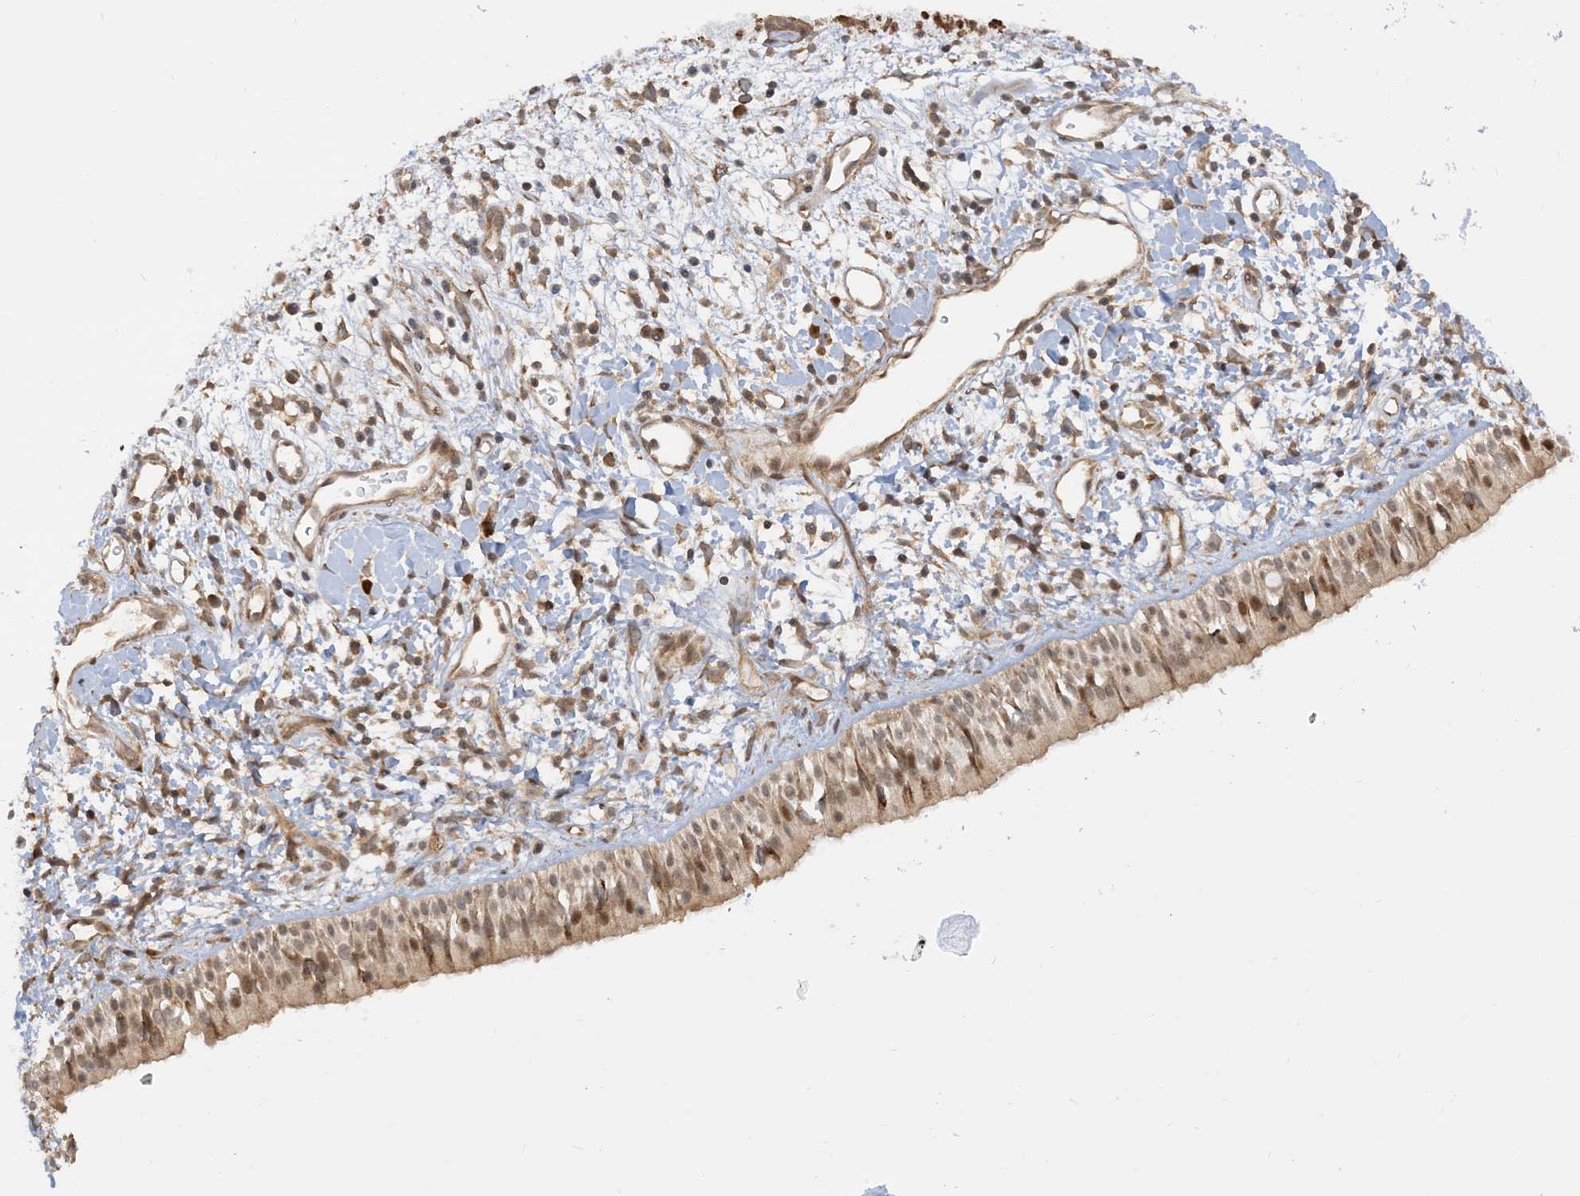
{"staining": {"intensity": "moderate", "quantity": ">75%", "location": "cytoplasmic/membranous,nuclear"}, "tissue": "nasopharynx", "cell_type": "Respiratory epithelial cells", "image_type": "normal", "snomed": [{"axis": "morphology", "description": "Normal tissue, NOS"}, {"axis": "topography", "description": "Nasopharynx"}], "caption": "There is medium levels of moderate cytoplasmic/membranous,nuclear positivity in respiratory epithelial cells of unremarkable nasopharynx, as demonstrated by immunohistochemical staining (brown color).", "gene": "METTL21A", "patient": {"sex": "male", "age": 22}}